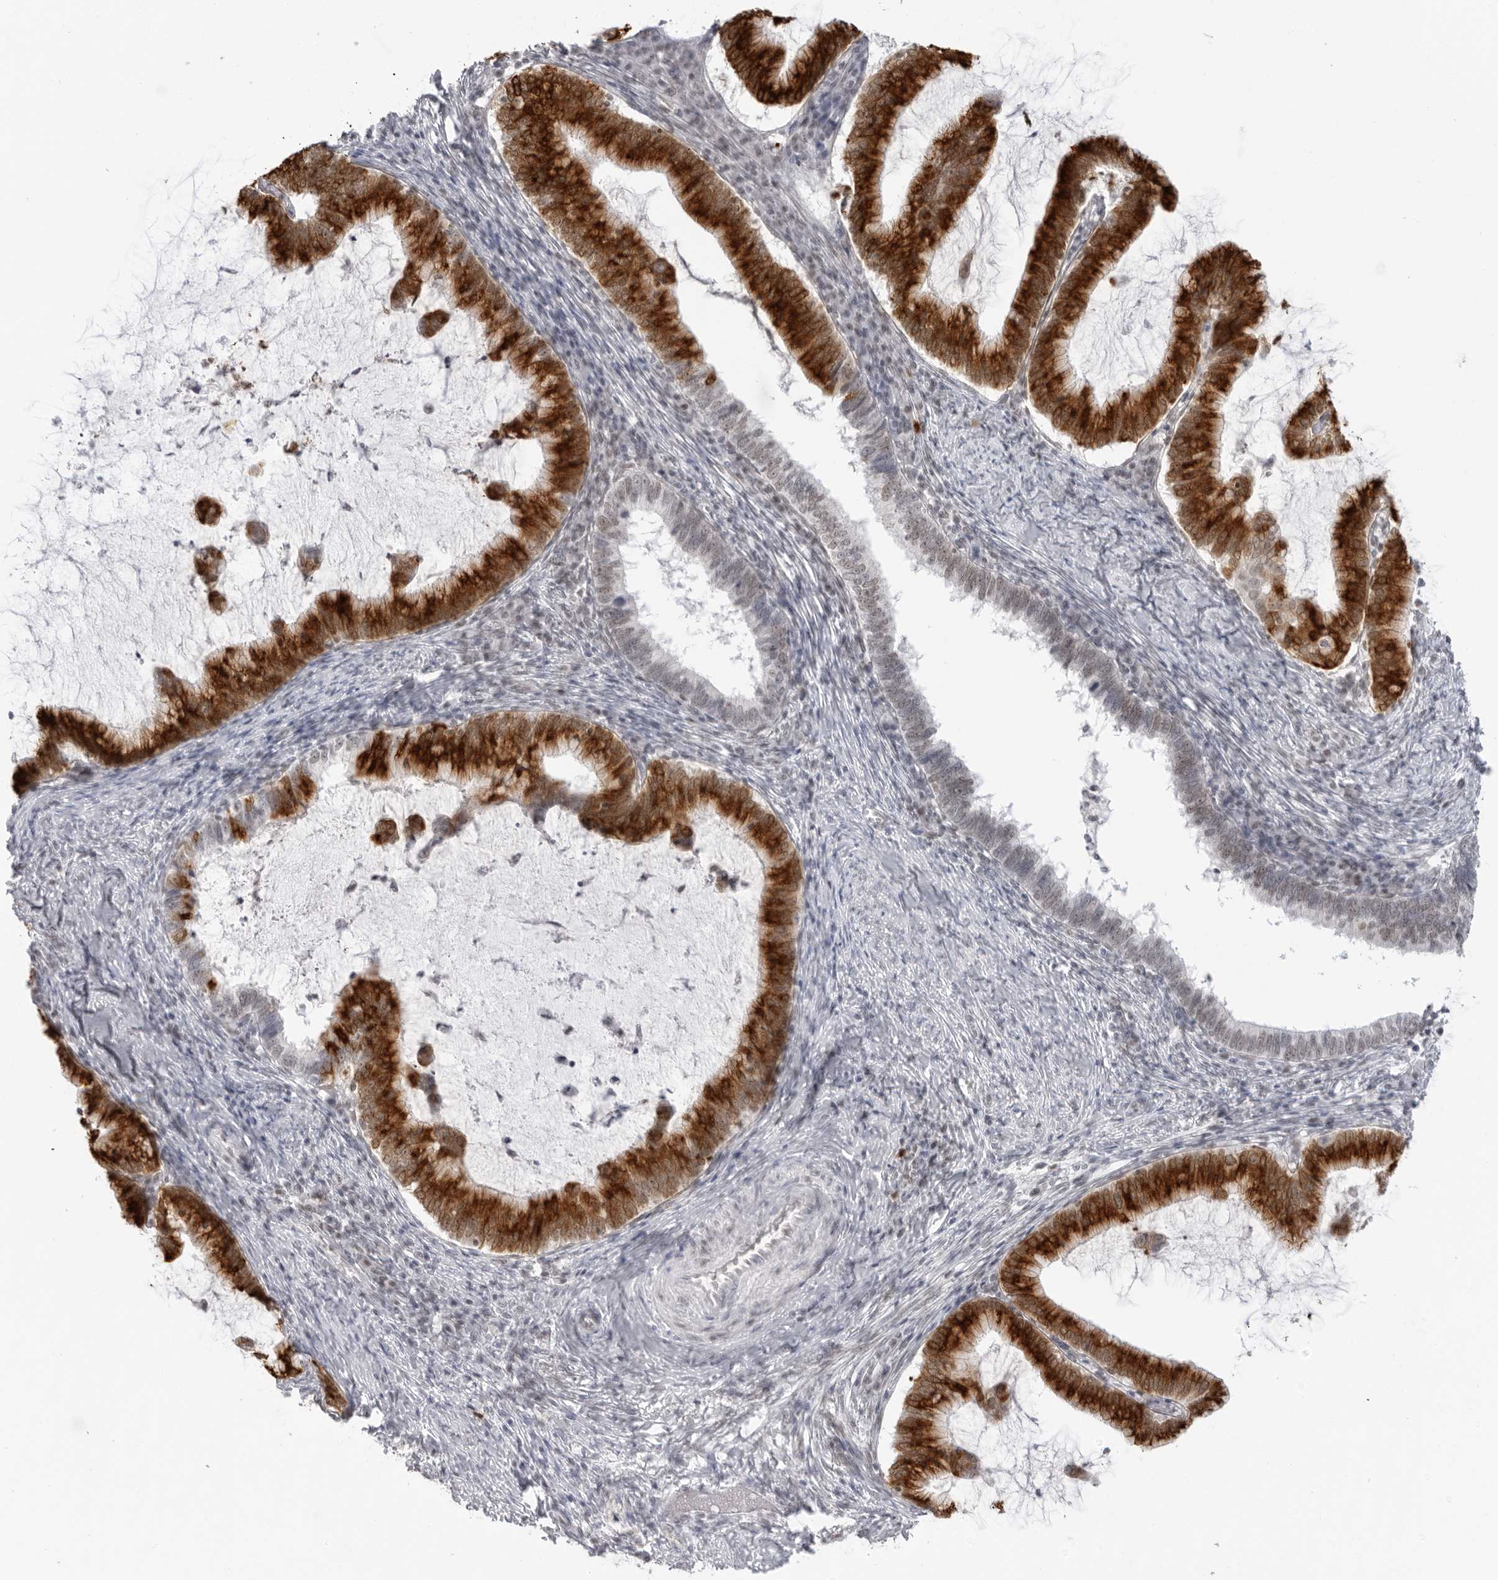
{"staining": {"intensity": "strong", "quantity": "25%-75%", "location": "cytoplasmic/membranous,nuclear"}, "tissue": "cervical cancer", "cell_type": "Tumor cells", "image_type": "cancer", "snomed": [{"axis": "morphology", "description": "Adenocarcinoma, NOS"}, {"axis": "topography", "description": "Cervix"}], "caption": "Brown immunohistochemical staining in cervical adenocarcinoma demonstrates strong cytoplasmic/membranous and nuclear positivity in approximately 25%-75% of tumor cells.", "gene": "FOXK2", "patient": {"sex": "female", "age": 36}}